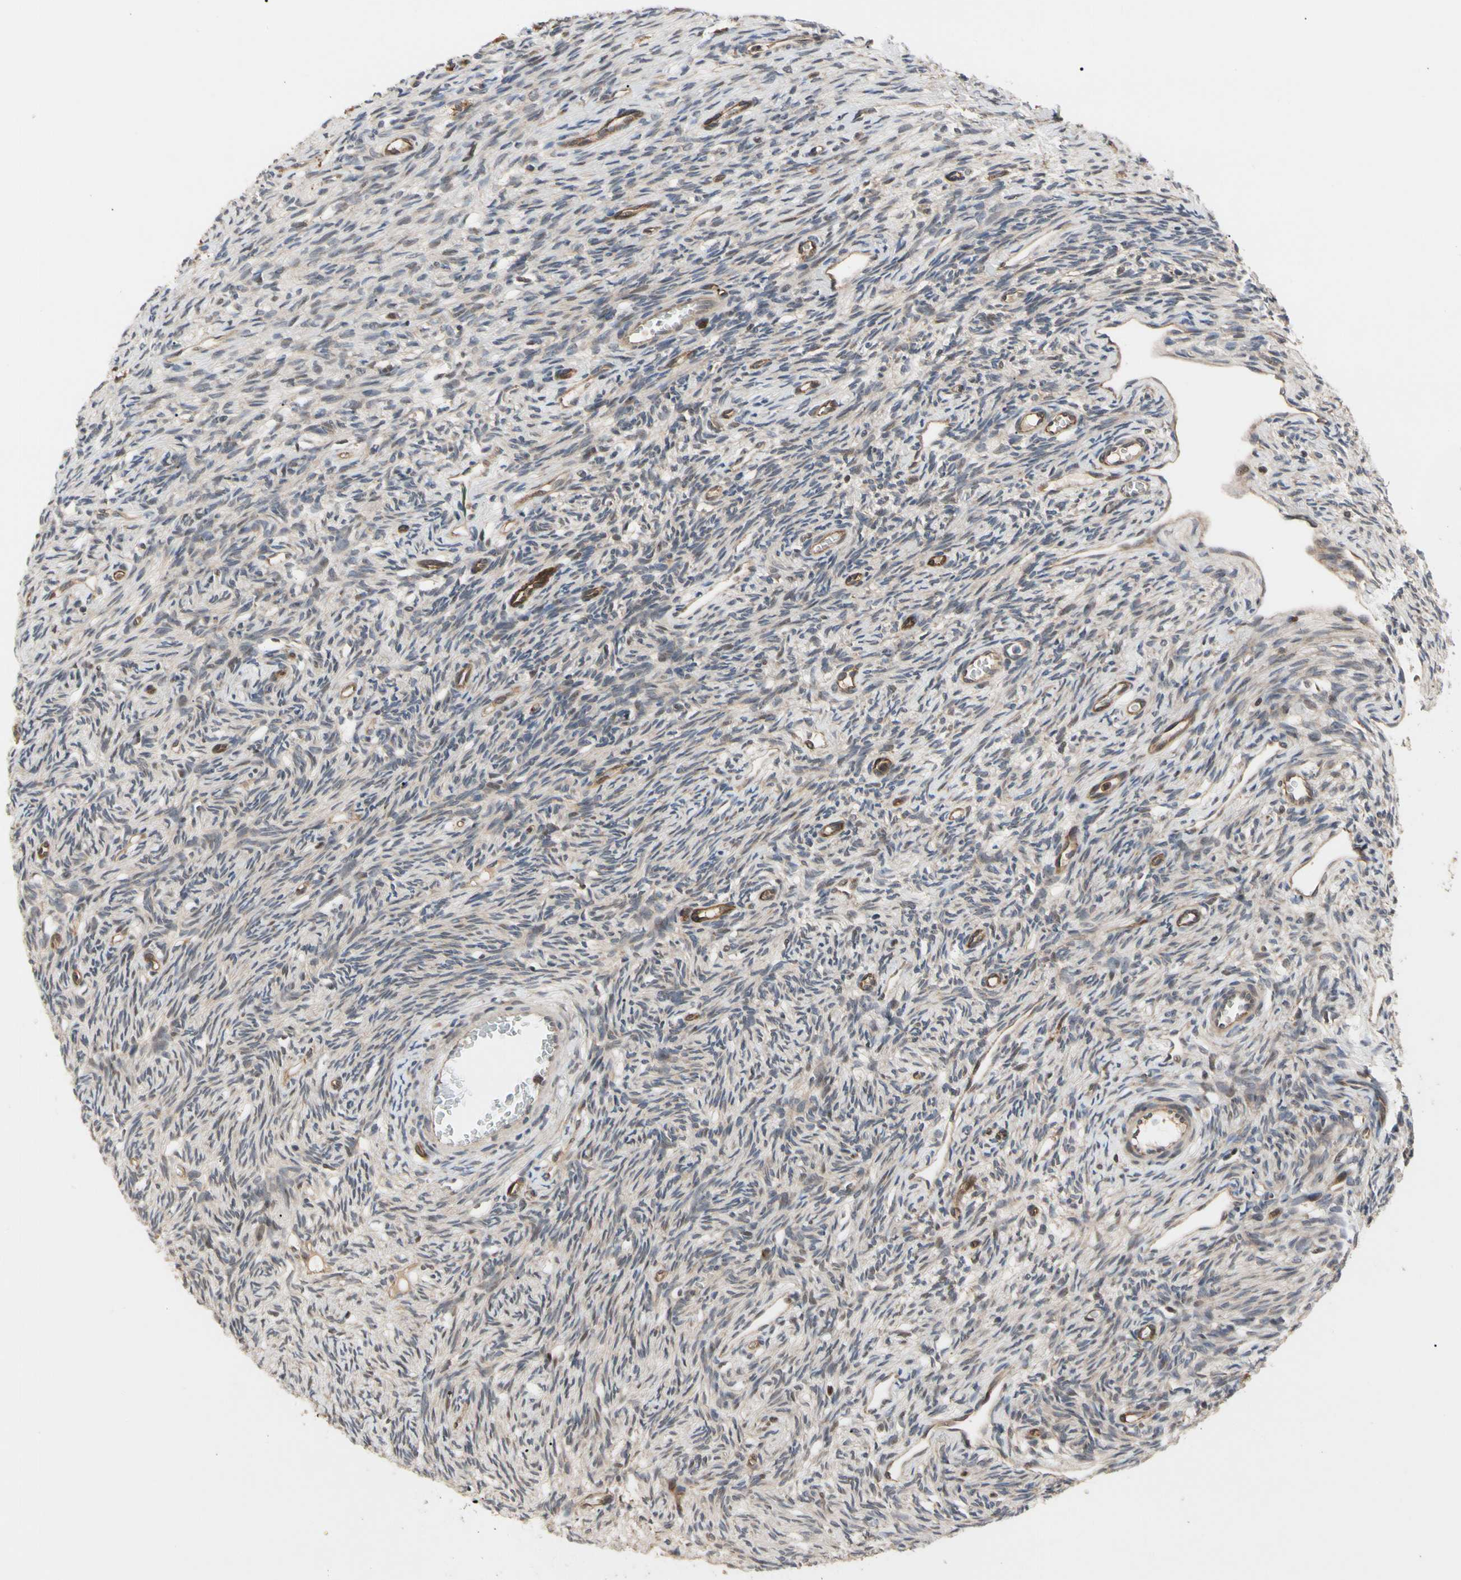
{"staining": {"intensity": "weak", "quantity": "25%-75%", "location": "cytoplasmic/membranous"}, "tissue": "ovary", "cell_type": "Ovarian stroma cells", "image_type": "normal", "snomed": [{"axis": "morphology", "description": "Normal tissue, NOS"}, {"axis": "topography", "description": "Ovary"}], "caption": "This is an image of immunohistochemistry staining of unremarkable ovary, which shows weak staining in the cytoplasmic/membranous of ovarian stroma cells.", "gene": "CYTIP", "patient": {"sex": "female", "age": 33}}